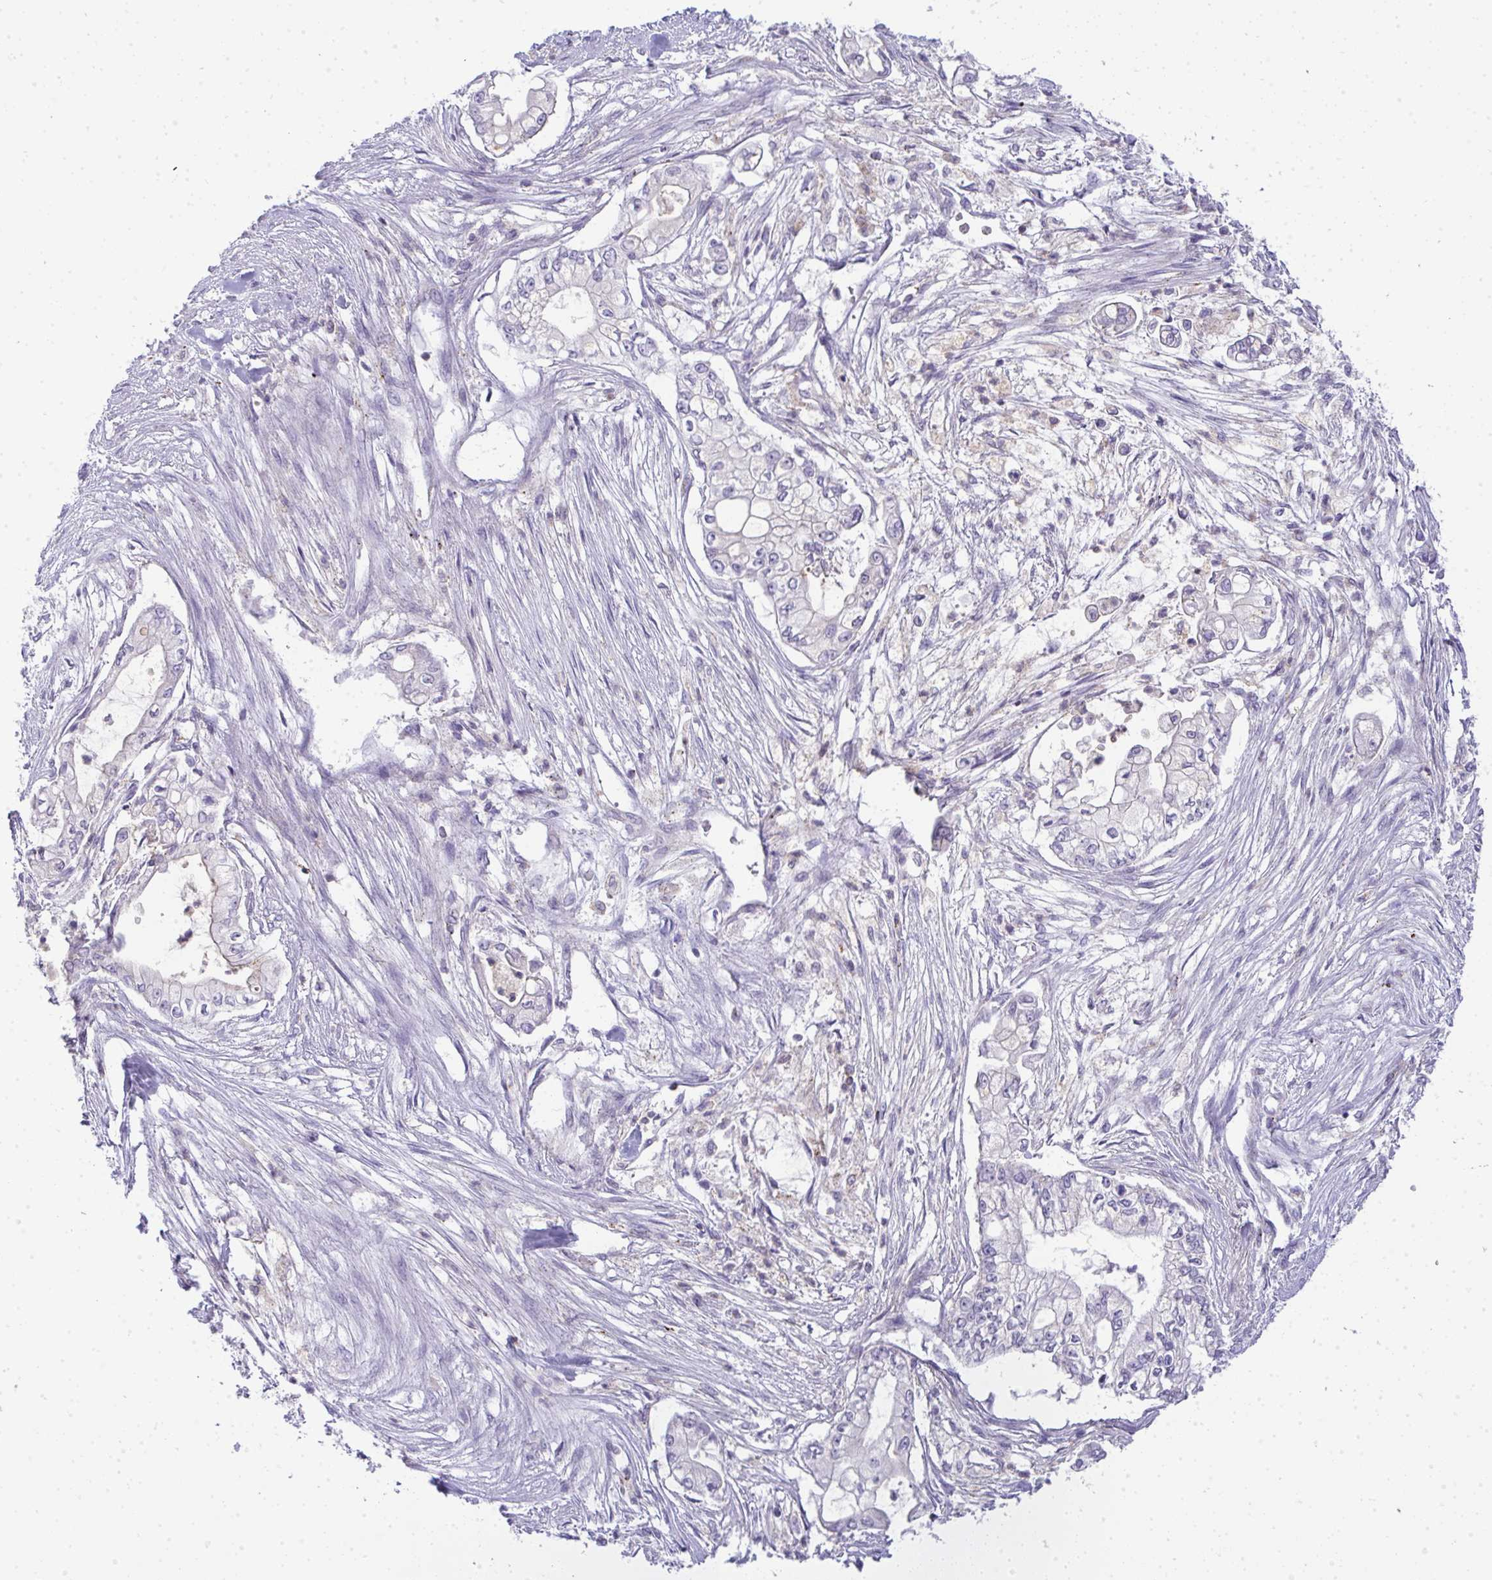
{"staining": {"intensity": "negative", "quantity": "none", "location": "none"}, "tissue": "pancreatic cancer", "cell_type": "Tumor cells", "image_type": "cancer", "snomed": [{"axis": "morphology", "description": "Adenocarcinoma, NOS"}, {"axis": "topography", "description": "Pancreas"}], "caption": "Tumor cells show no significant protein positivity in adenocarcinoma (pancreatic).", "gene": "VPS4B", "patient": {"sex": "female", "age": 69}}